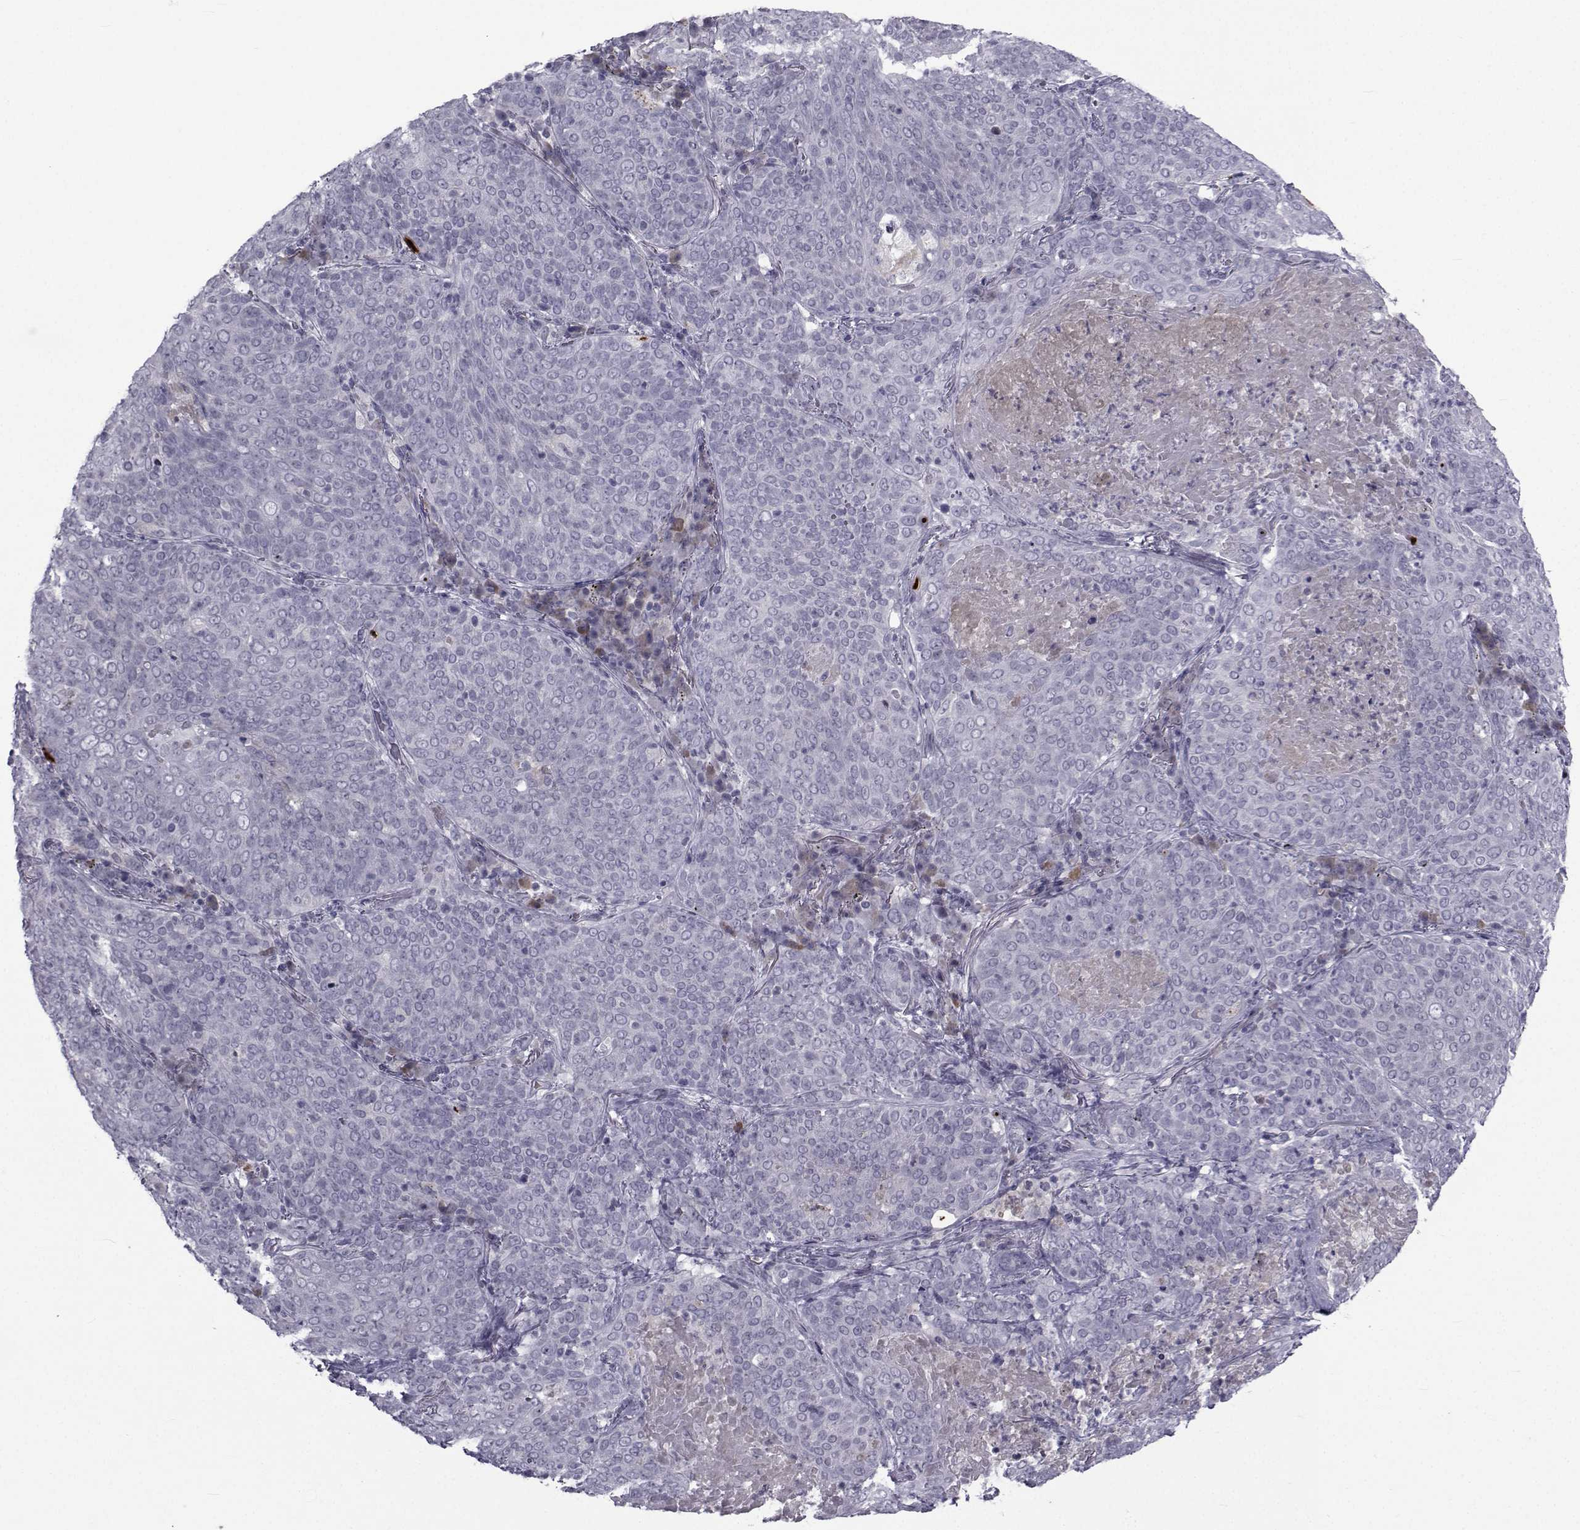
{"staining": {"intensity": "negative", "quantity": "none", "location": "none"}, "tissue": "lung cancer", "cell_type": "Tumor cells", "image_type": "cancer", "snomed": [{"axis": "morphology", "description": "Squamous cell carcinoma, NOS"}, {"axis": "topography", "description": "Lung"}], "caption": "Lung squamous cell carcinoma was stained to show a protein in brown. There is no significant expression in tumor cells. (Stains: DAB IHC with hematoxylin counter stain, Microscopy: brightfield microscopy at high magnification).", "gene": "PAX2", "patient": {"sex": "male", "age": 82}}